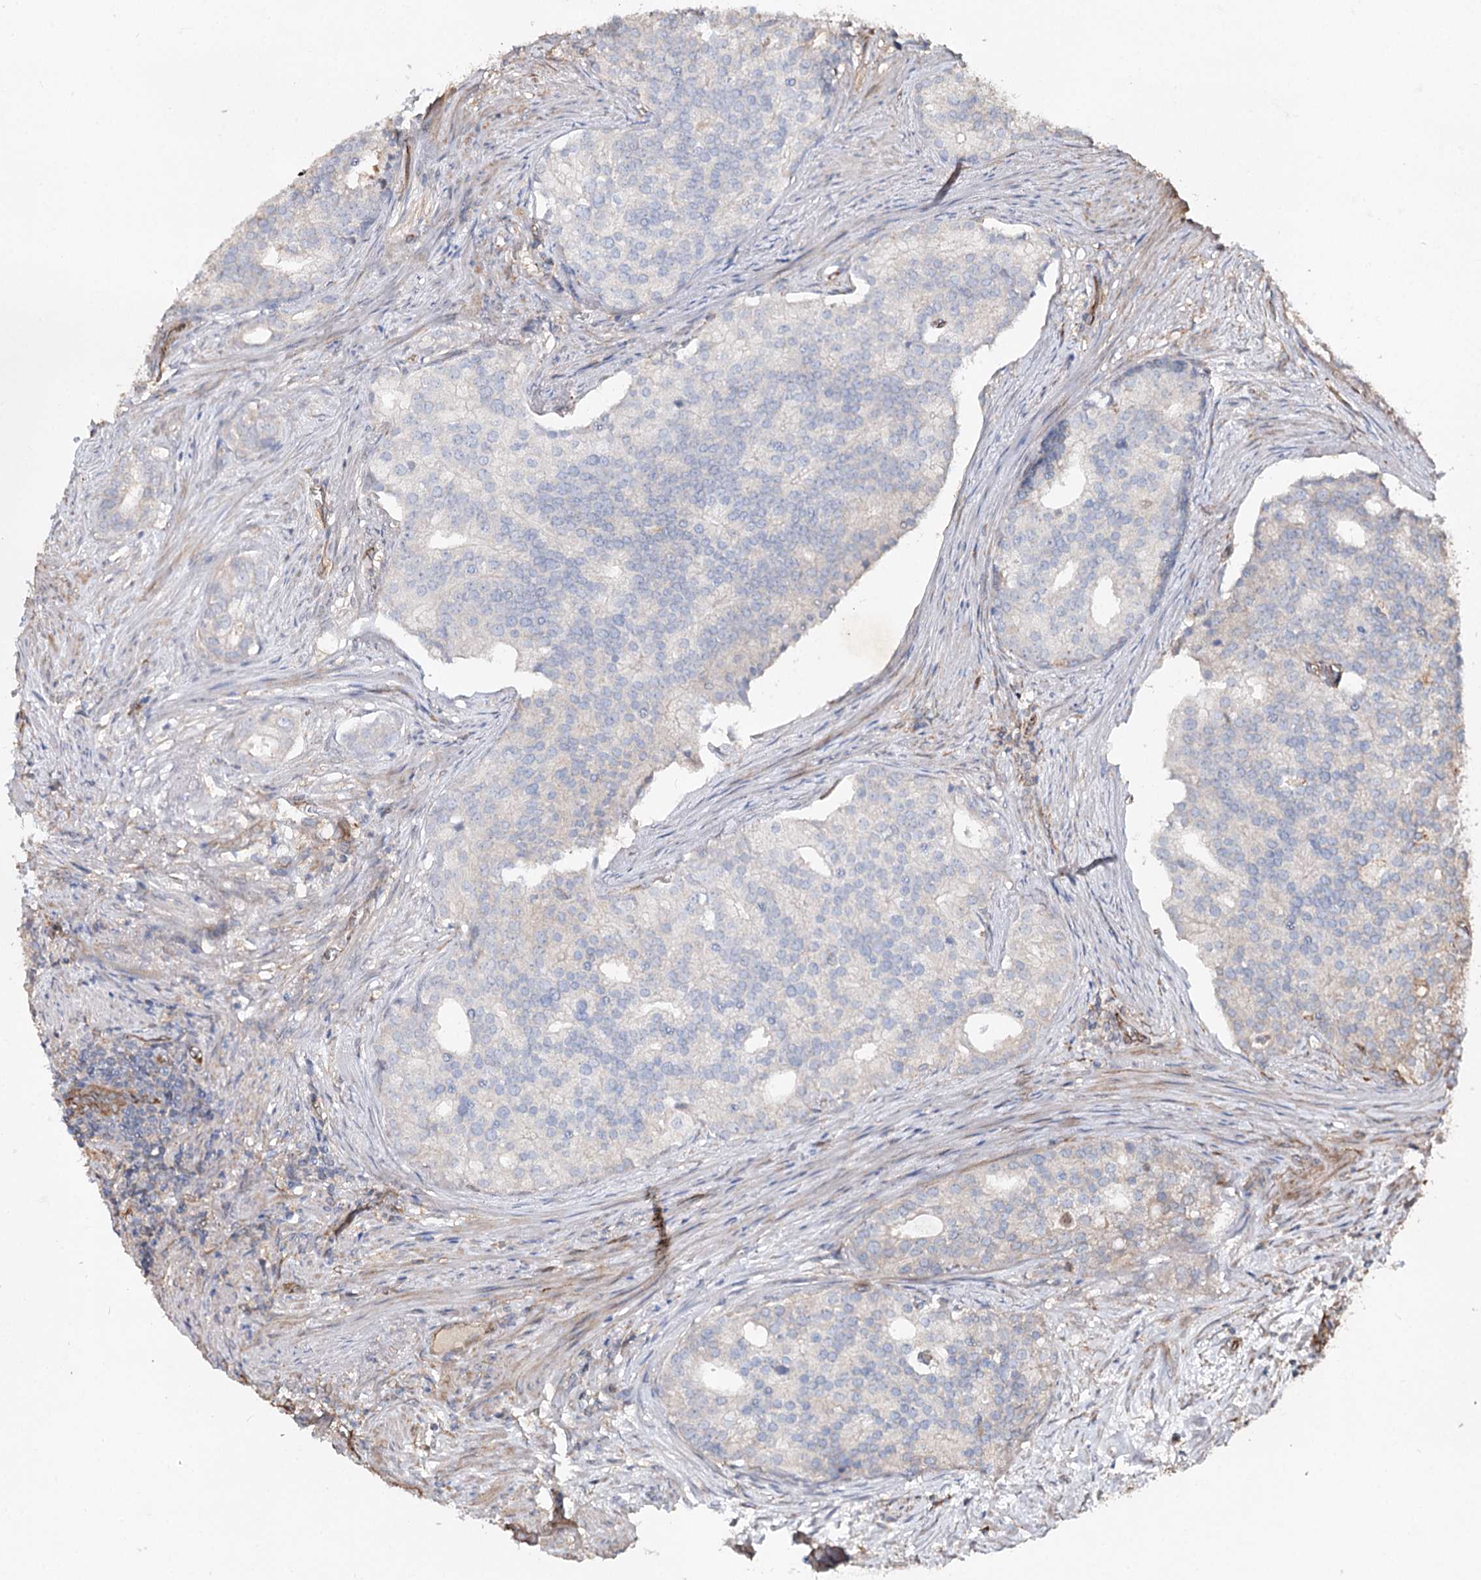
{"staining": {"intensity": "negative", "quantity": "none", "location": "none"}, "tissue": "prostate cancer", "cell_type": "Tumor cells", "image_type": "cancer", "snomed": [{"axis": "morphology", "description": "Adenocarcinoma, Low grade"}, {"axis": "topography", "description": "Prostate"}], "caption": "Immunohistochemistry of human prostate cancer (adenocarcinoma (low-grade)) demonstrates no staining in tumor cells.", "gene": "SPART", "patient": {"sex": "male", "age": 71}}